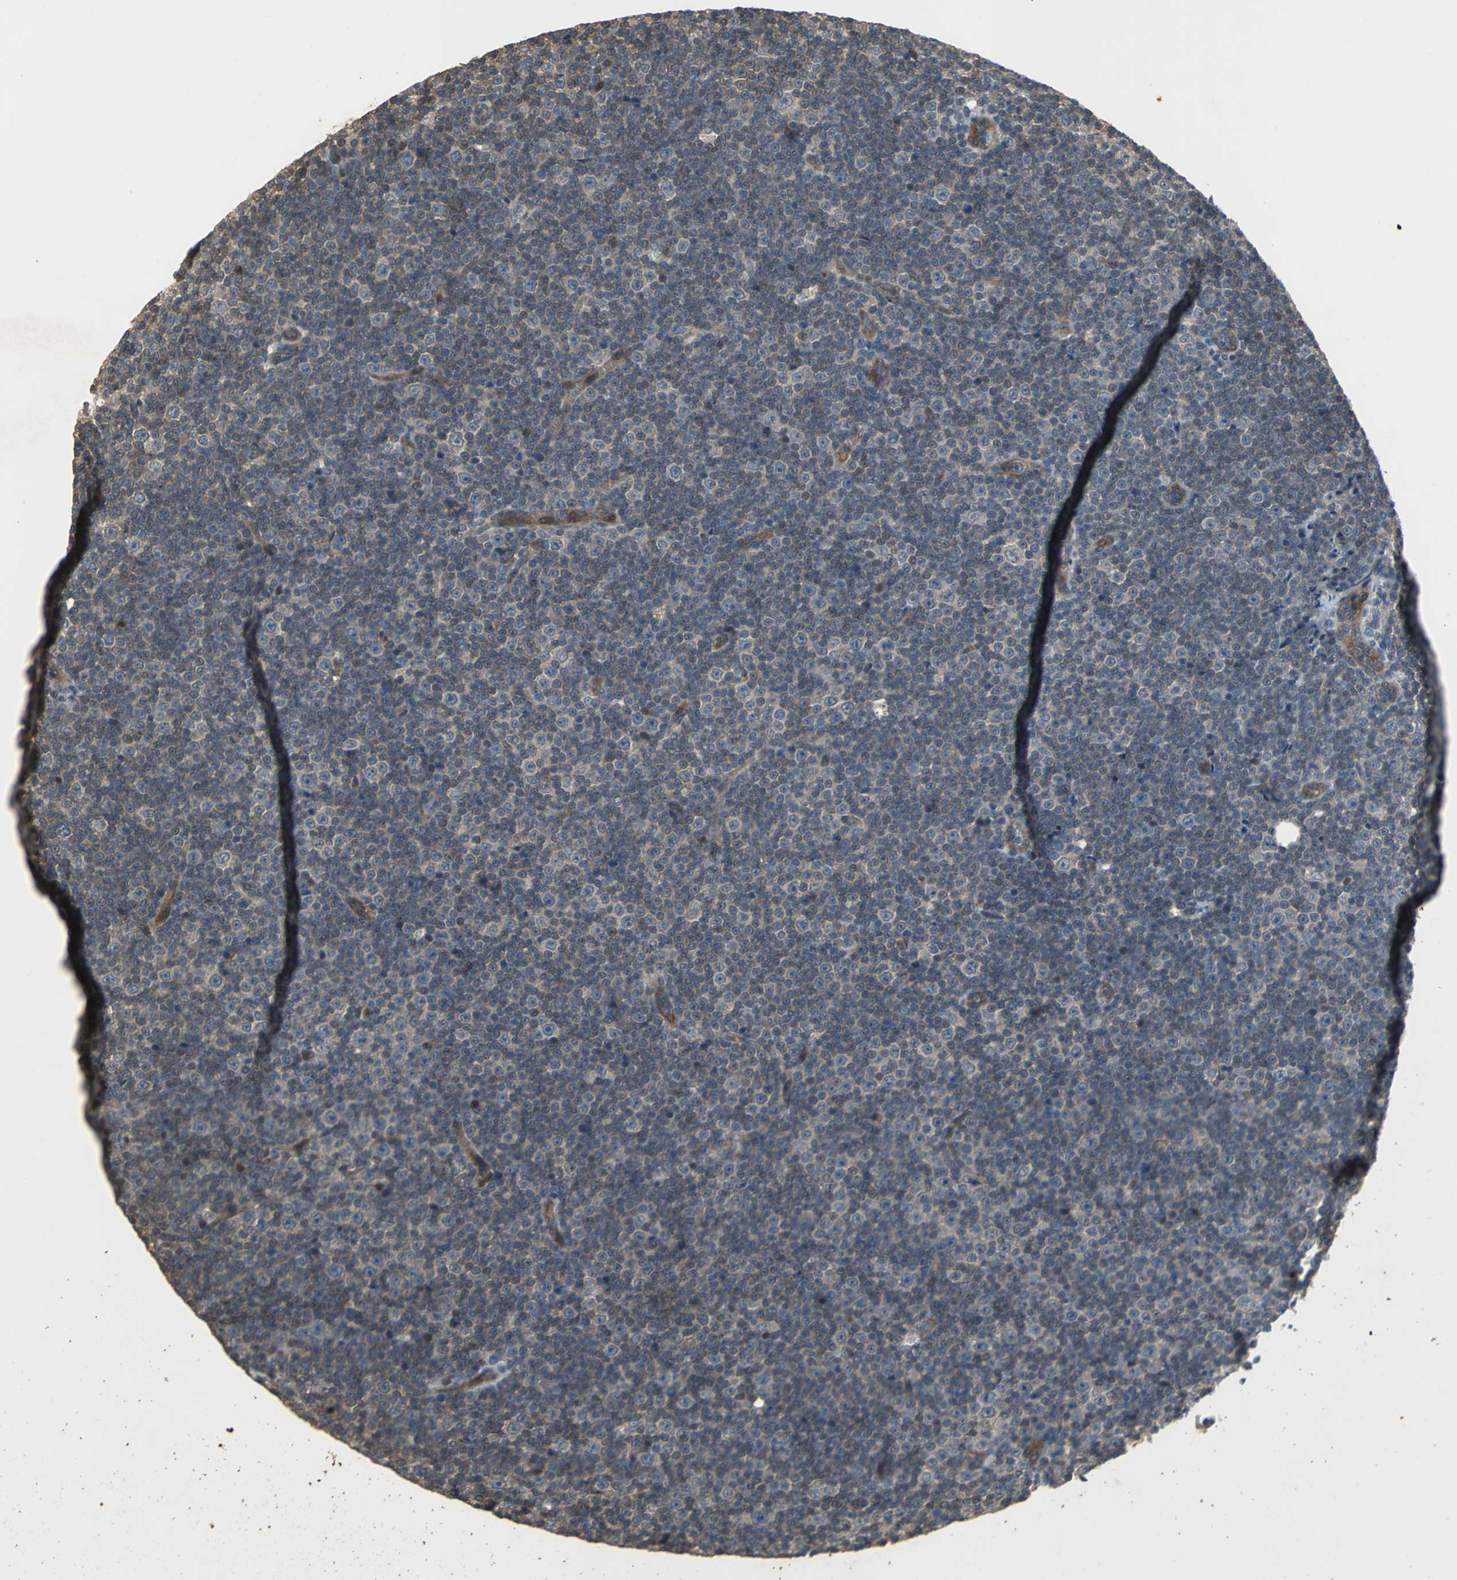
{"staining": {"intensity": "weak", "quantity": ">75%", "location": "cytoplasmic/membranous"}, "tissue": "lymphoma", "cell_type": "Tumor cells", "image_type": "cancer", "snomed": [{"axis": "morphology", "description": "Malignant lymphoma, non-Hodgkin's type, Low grade"}, {"axis": "topography", "description": "Lymph node"}], "caption": "Protein staining displays weak cytoplasmic/membranous positivity in approximately >75% of tumor cells in malignant lymphoma, non-Hodgkin's type (low-grade).", "gene": "MET", "patient": {"sex": "female", "age": 67}}